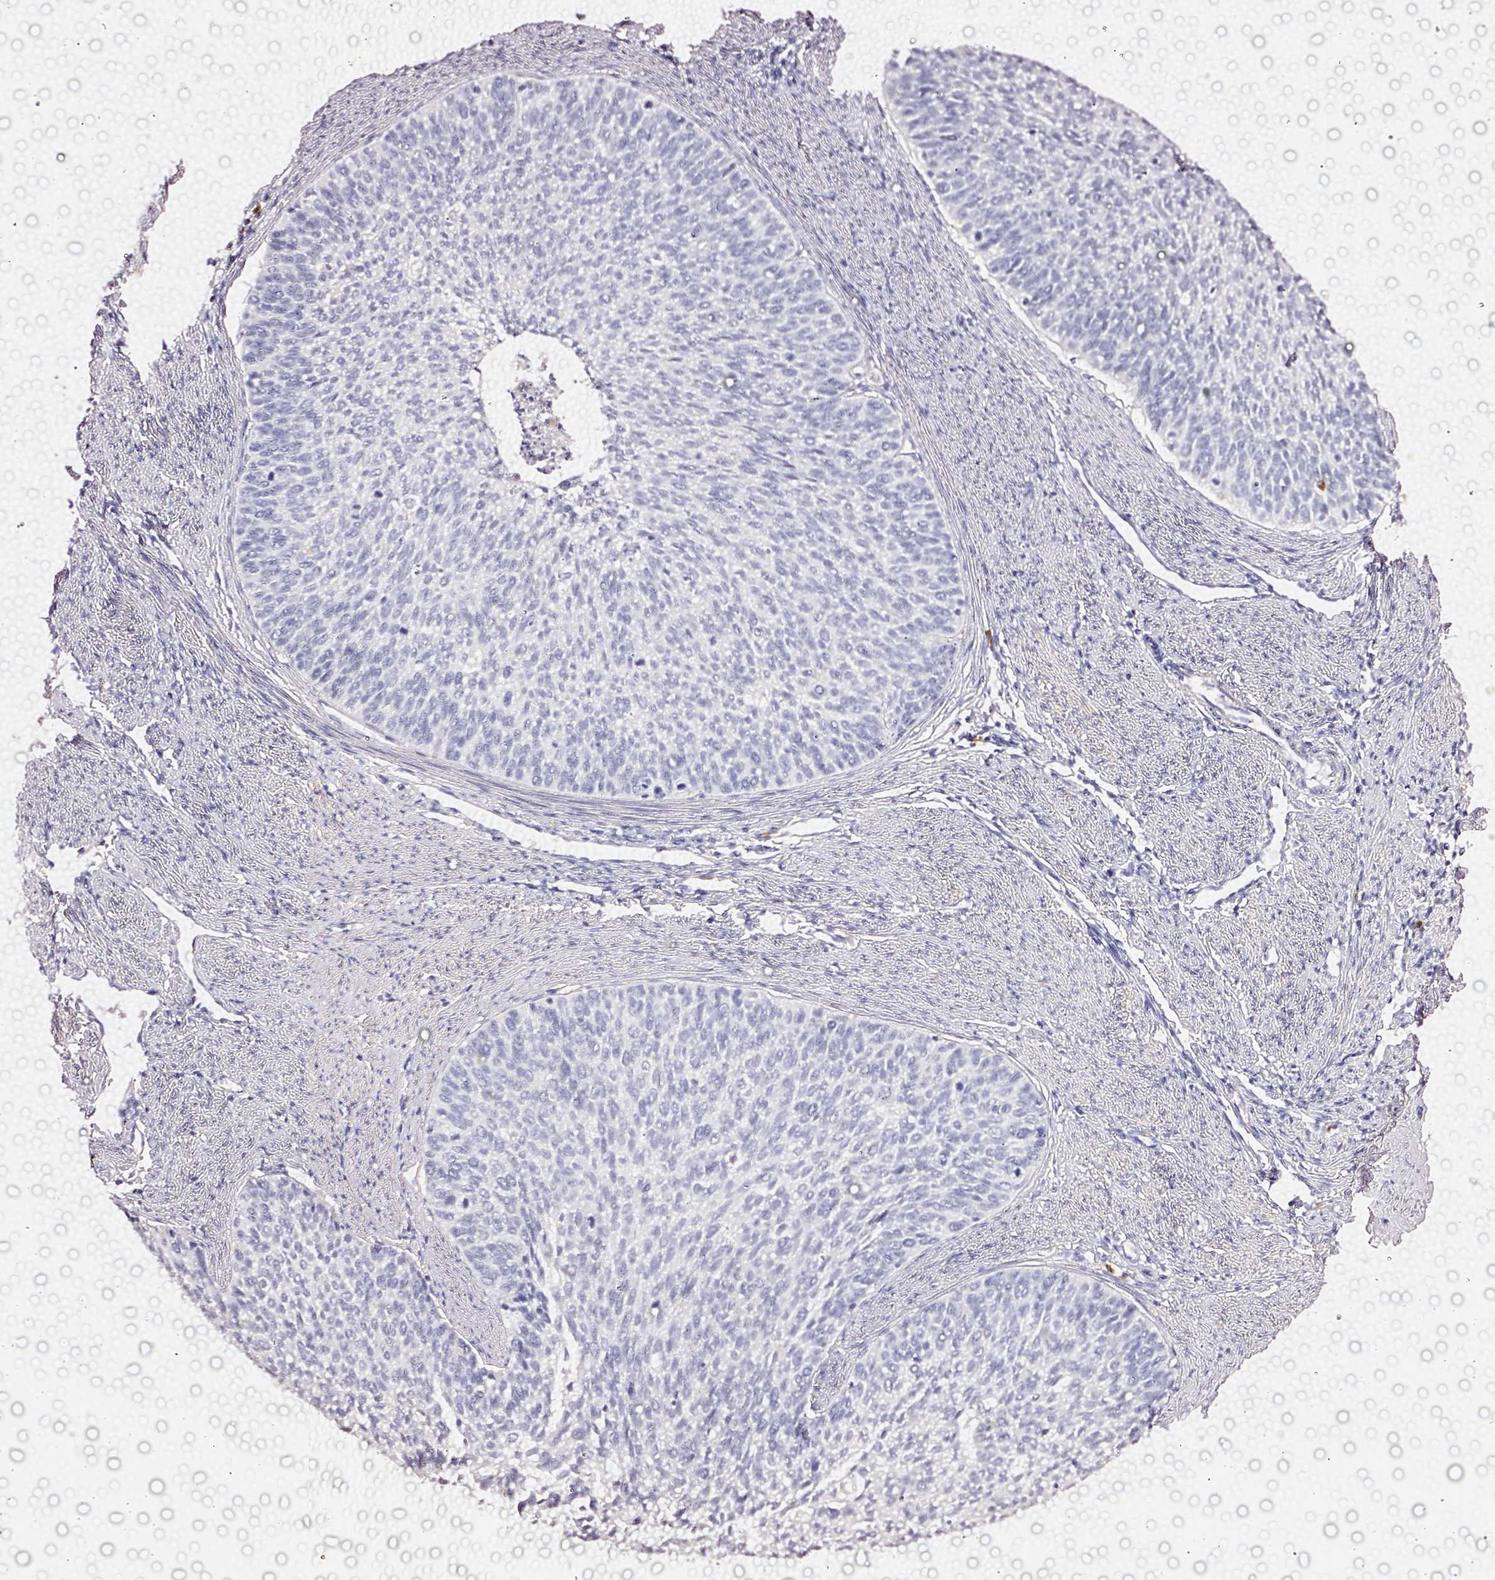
{"staining": {"intensity": "negative", "quantity": "none", "location": "none"}, "tissue": "cervical cancer", "cell_type": "Tumor cells", "image_type": "cancer", "snomed": [{"axis": "morphology", "description": "Squamous cell carcinoma, NOS"}, {"axis": "topography", "description": "Cervix"}], "caption": "This image is of cervical squamous cell carcinoma stained with IHC to label a protein in brown with the nuclei are counter-stained blue. There is no positivity in tumor cells.", "gene": "CYB561A3", "patient": {"sex": "female", "age": 55}}